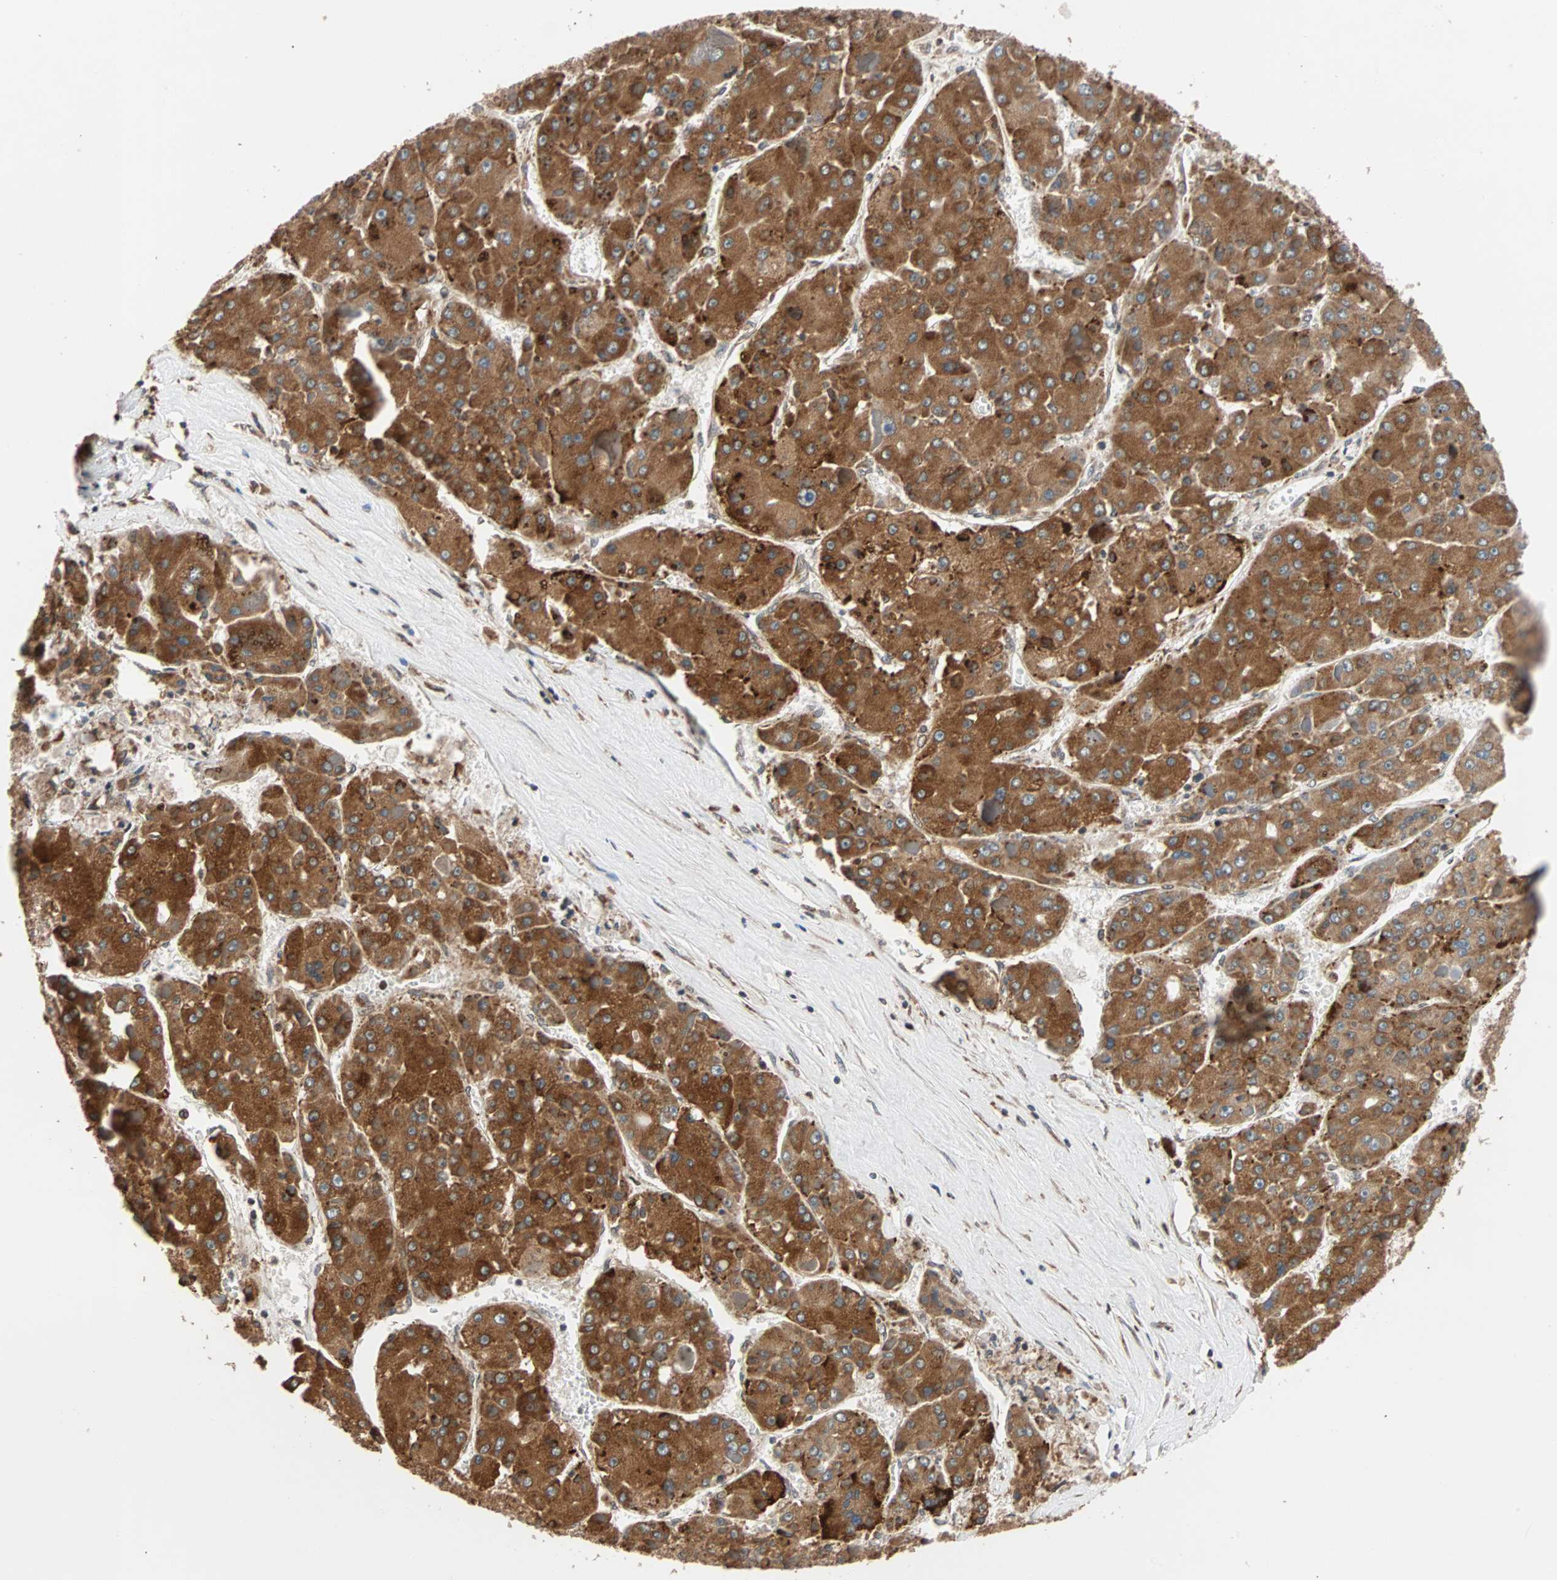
{"staining": {"intensity": "strong", "quantity": ">75%", "location": "cytoplasmic/membranous"}, "tissue": "liver cancer", "cell_type": "Tumor cells", "image_type": "cancer", "snomed": [{"axis": "morphology", "description": "Carcinoma, Hepatocellular, NOS"}, {"axis": "topography", "description": "Liver"}], "caption": "IHC histopathology image of neoplastic tissue: human liver hepatocellular carcinoma stained using immunohistochemistry (IHC) reveals high levels of strong protein expression localized specifically in the cytoplasmic/membranous of tumor cells, appearing as a cytoplasmic/membranous brown color.", "gene": "AUP1", "patient": {"sex": "female", "age": 73}}